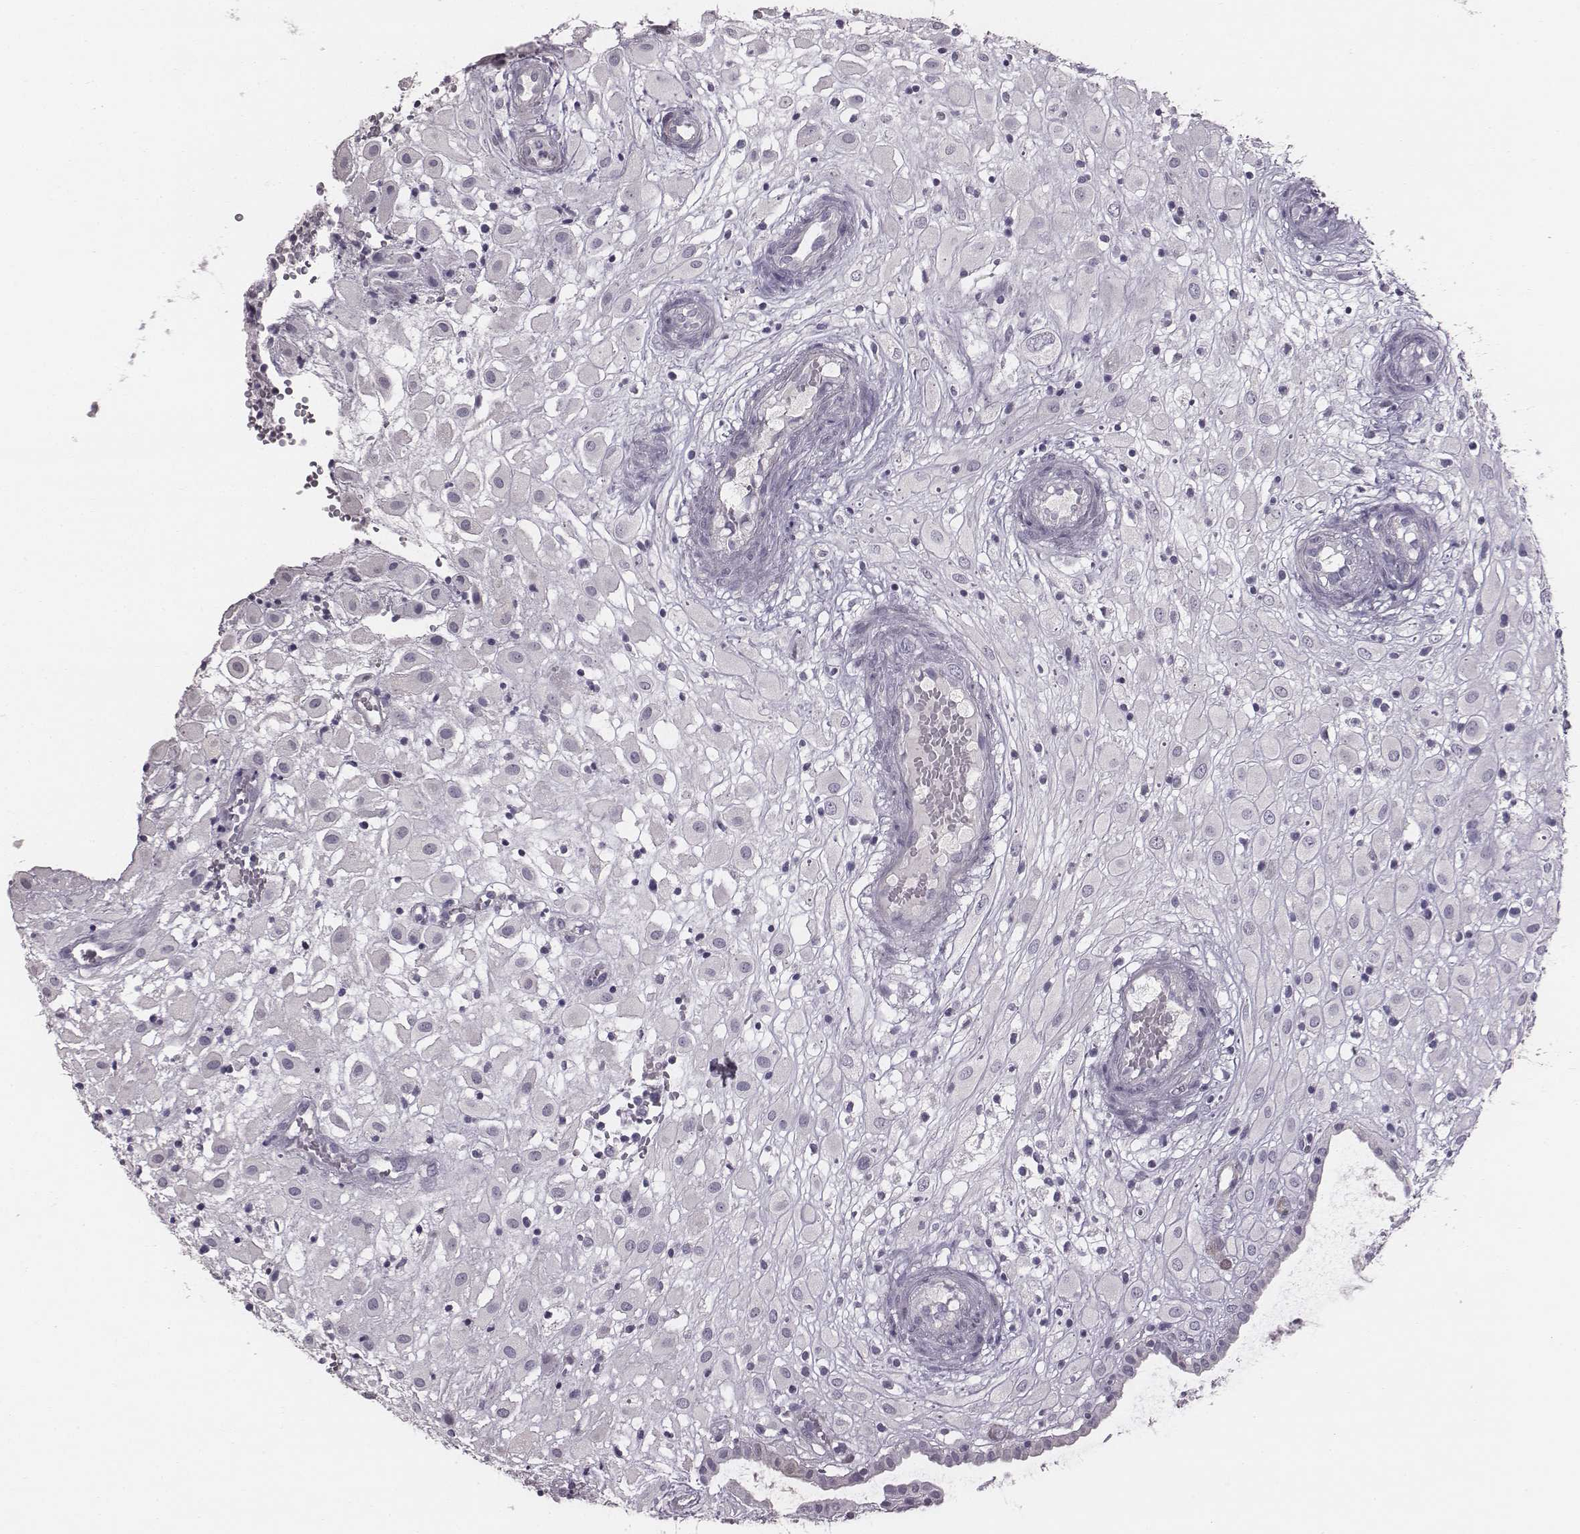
{"staining": {"intensity": "negative", "quantity": "none", "location": "none"}, "tissue": "placenta", "cell_type": "Decidual cells", "image_type": "normal", "snomed": [{"axis": "morphology", "description": "Normal tissue, NOS"}, {"axis": "topography", "description": "Placenta"}], "caption": "This micrograph is of unremarkable placenta stained with IHC to label a protein in brown with the nuclei are counter-stained blue. There is no staining in decidual cells.", "gene": "ENSG00000284762", "patient": {"sex": "female", "age": 24}}